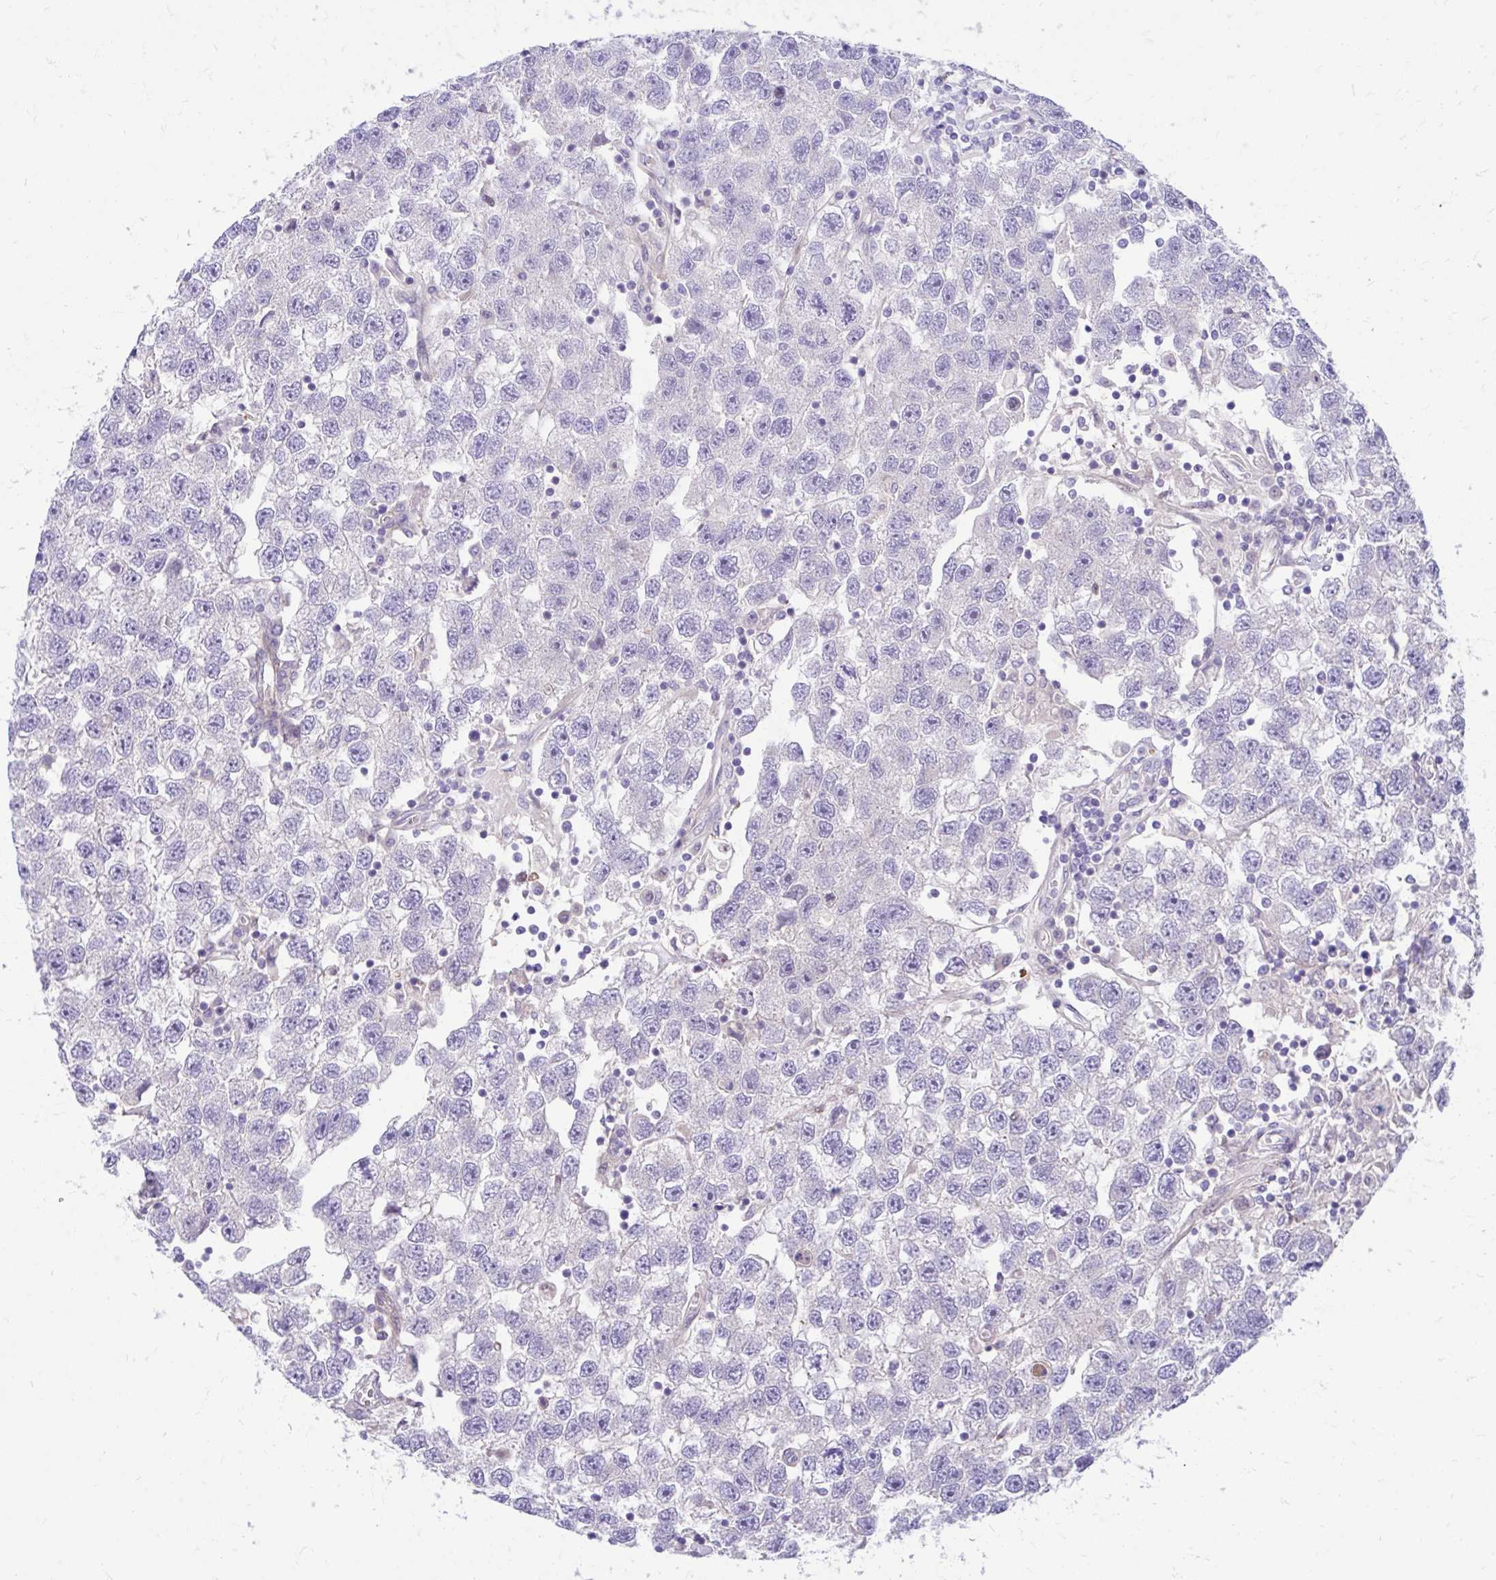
{"staining": {"intensity": "negative", "quantity": "none", "location": "none"}, "tissue": "testis cancer", "cell_type": "Tumor cells", "image_type": "cancer", "snomed": [{"axis": "morphology", "description": "Seminoma, NOS"}, {"axis": "topography", "description": "Testis"}], "caption": "Tumor cells are negative for protein expression in human seminoma (testis).", "gene": "ESPNL", "patient": {"sex": "male", "age": 26}}